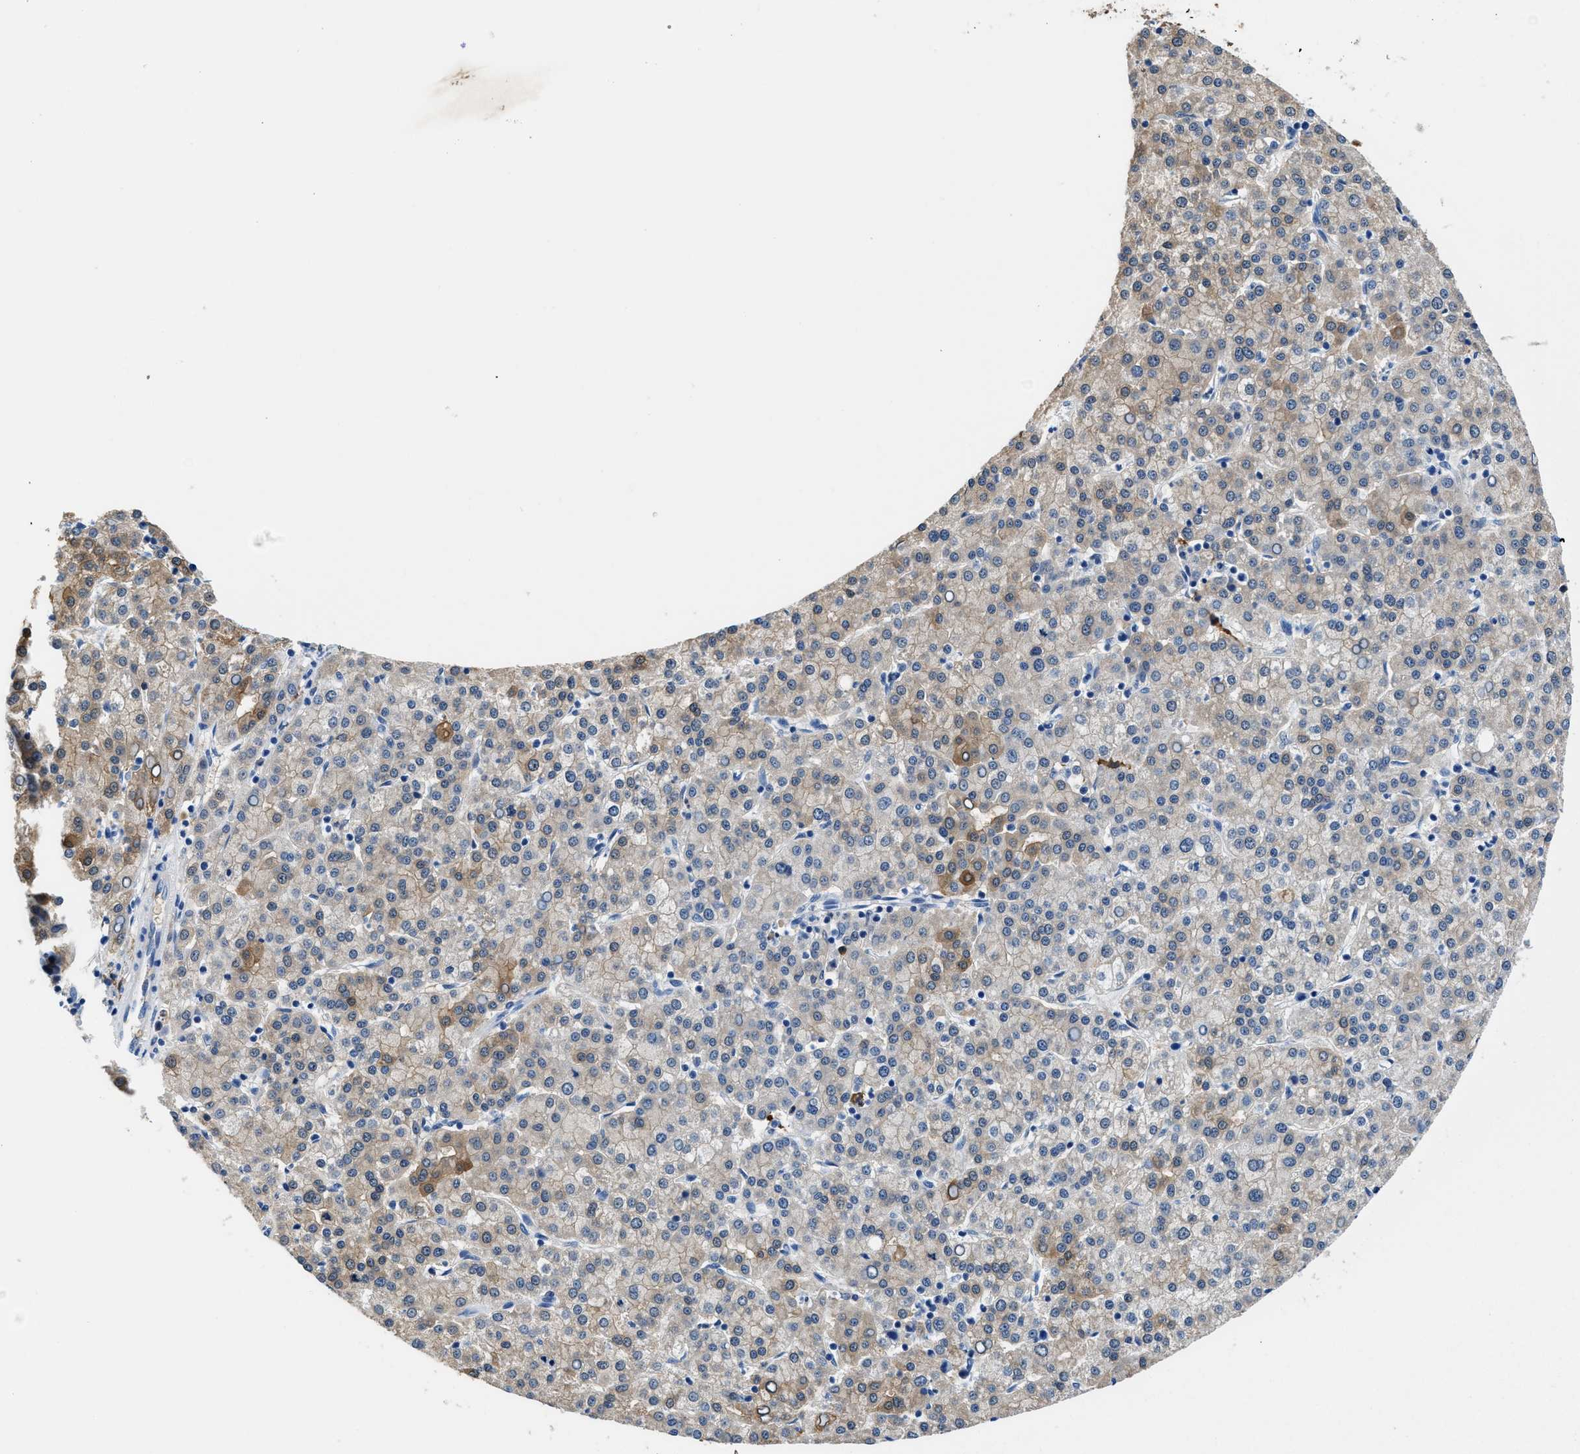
{"staining": {"intensity": "weak", "quantity": "25%-75%", "location": "cytoplasmic/membranous"}, "tissue": "liver cancer", "cell_type": "Tumor cells", "image_type": "cancer", "snomed": [{"axis": "morphology", "description": "Carcinoma, Hepatocellular, NOS"}, {"axis": "topography", "description": "Liver"}], "caption": "Brown immunohistochemical staining in human liver cancer shows weak cytoplasmic/membranous staining in approximately 25%-75% of tumor cells.", "gene": "FADS6", "patient": {"sex": "female", "age": 58}}